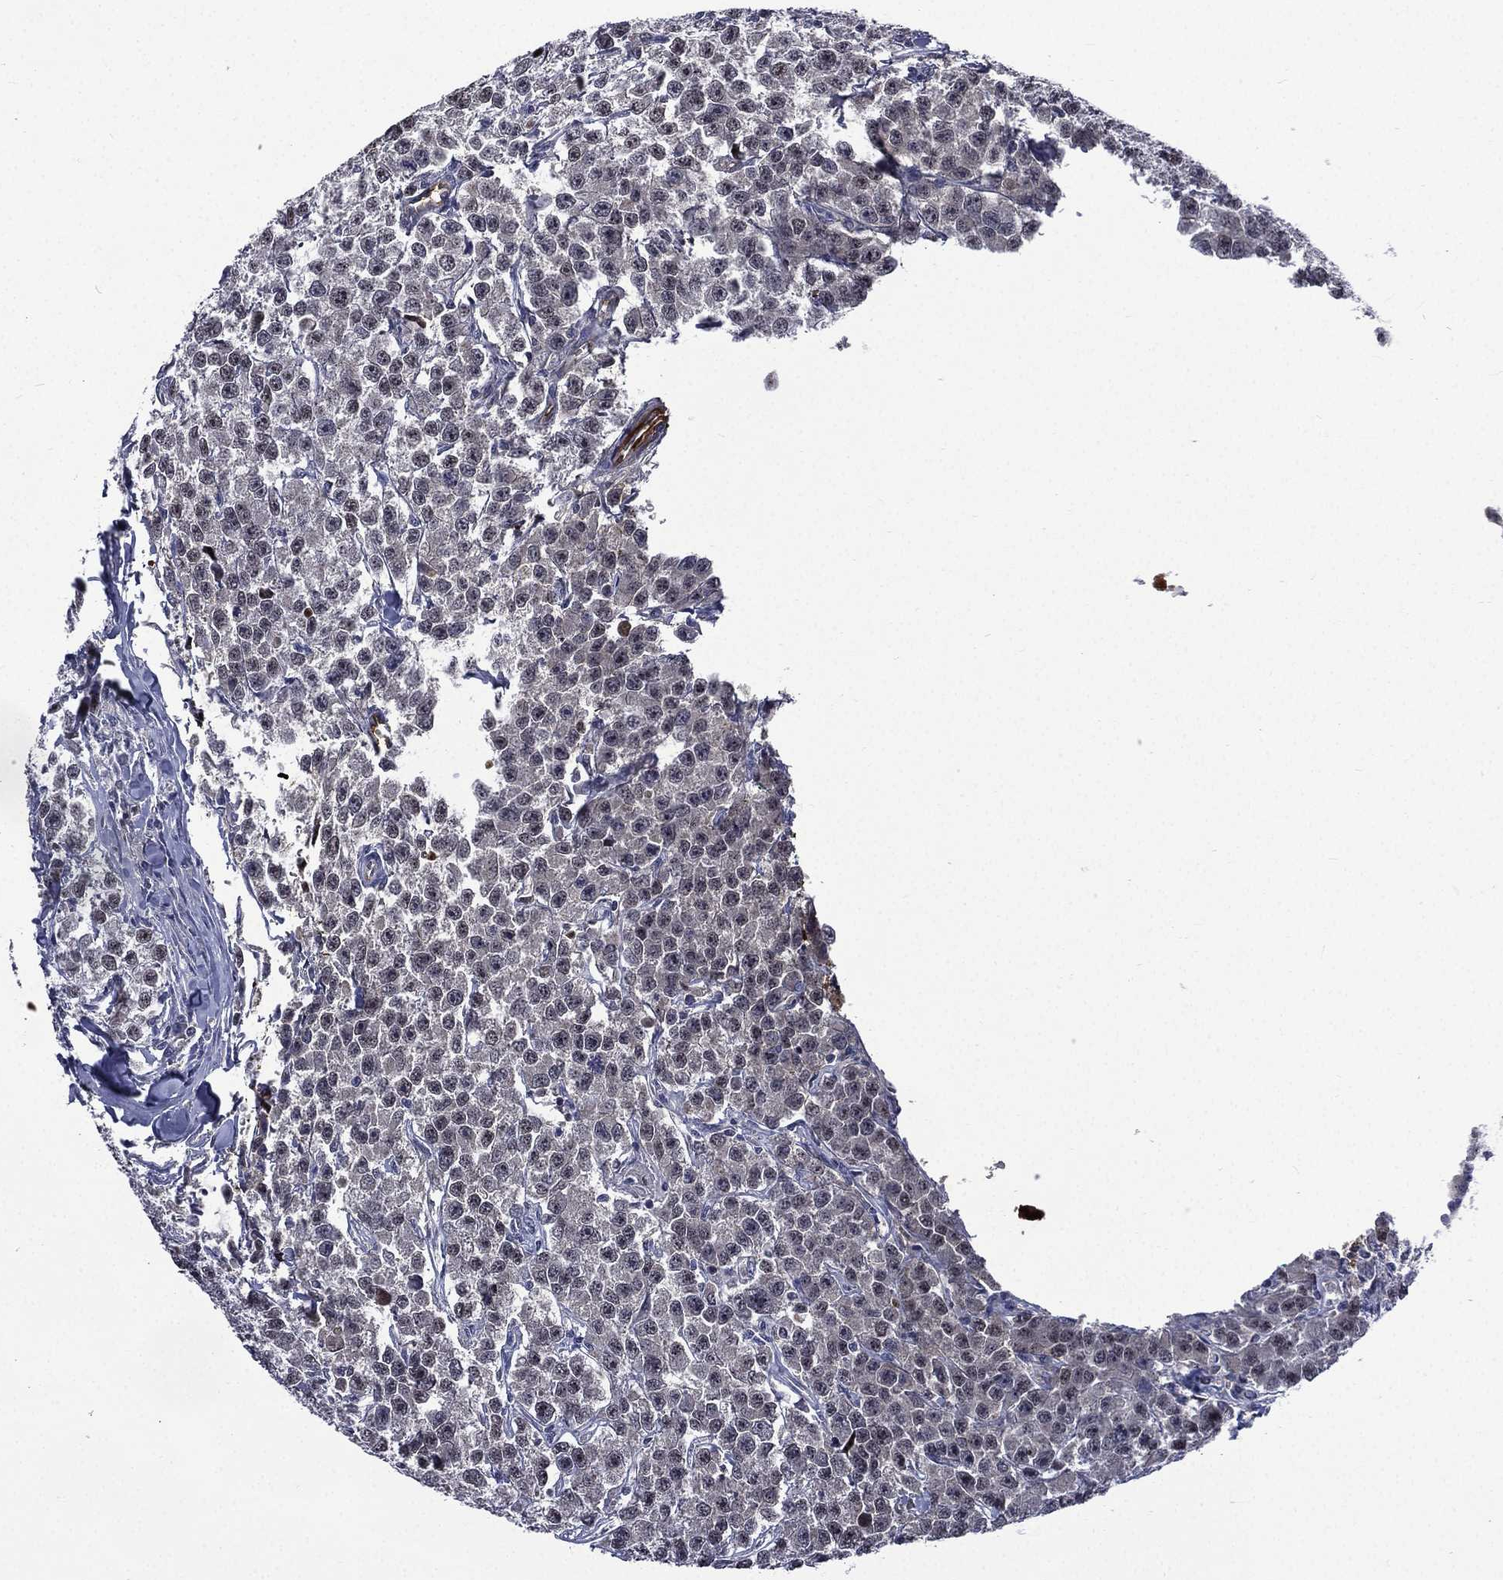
{"staining": {"intensity": "negative", "quantity": "none", "location": "none"}, "tissue": "testis cancer", "cell_type": "Tumor cells", "image_type": "cancer", "snomed": [{"axis": "morphology", "description": "Seminoma, NOS"}, {"axis": "topography", "description": "Testis"}], "caption": "This is an immunohistochemistry photomicrograph of testis cancer (seminoma). There is no staining in tumor cells.", "gene": "FGG", "patient": {"sex": "male", "age": 59}}